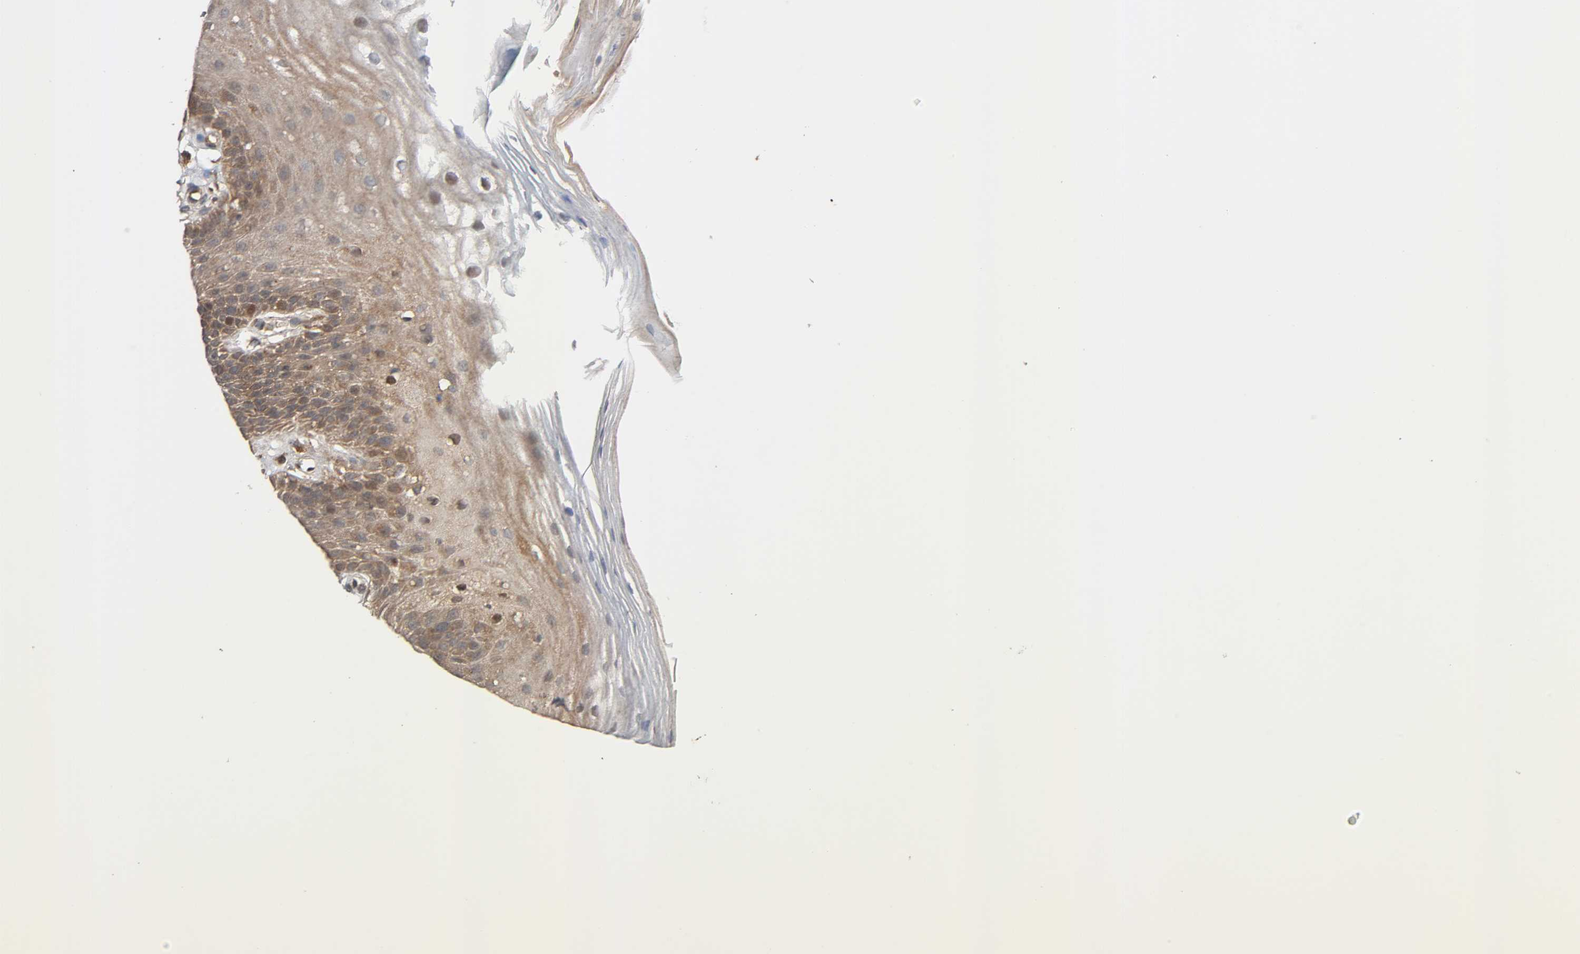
{"staining": {"intensity": "moderate", "quantity": ">75%", "location": "cytoplasmic/membranous"}, "tissue": "oral mucosa", "cell_type": "Squamous epithelial cells", "image_type": "normal", "snomed": [{"axis": "morphology", "description": "Normal tissue, NOS"}, {"axis": "morphology", "description": "Squamous cell carcinoma, NOS"}, {"axis": "topography", "description": "Skeletal muscle"}, {"axis": "topography", "description": "Oral tissue"}, {"axis": "topography", "description": "Head-Neck"}], "caption": "Squamous epithelial cells reveal medium levels of moderate cytoplasmic/membranous staining in about >75% of cells in unremarkable human oral mucosa.", "gene": "MAP3K8", "patient": {"sex": "male", "age": 71}}